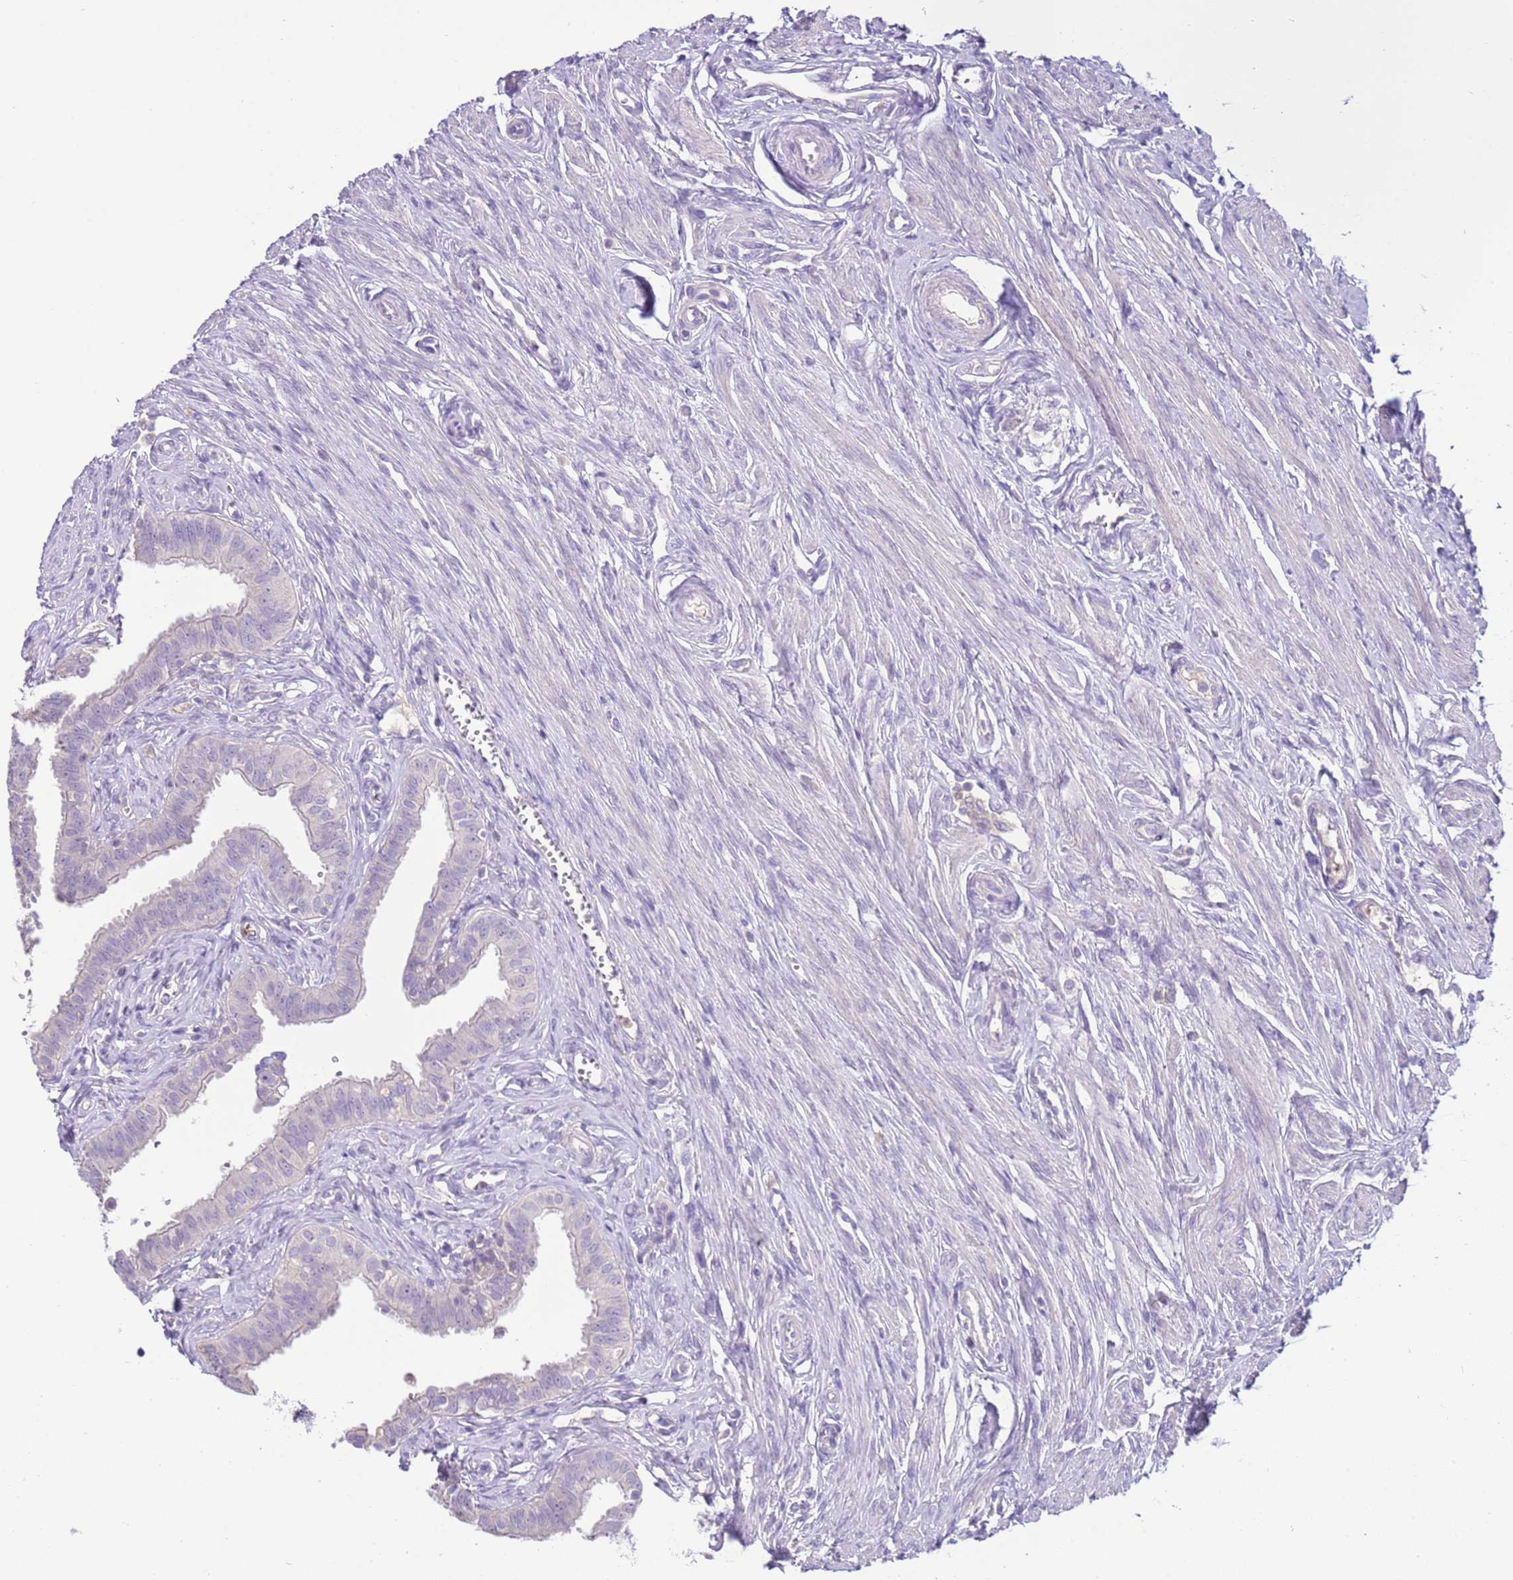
{"staining": {"intensity": "weak", "quantity": "<25%", "location": "cytoplasmic/membranous"}, "tissue": "fallopian tube", "cell_type": "Glandular cells", "image_type": "normal", "snomed": [{"axis": "morphology", "description": "Normal tissue, NOS"}, {"axis": "morphology", "description": "Carcinoma, NOS"}, {"axis": "topography", "description": "Fallopian tube"}, {"axis": "topography", "description": "Ovary"}], "caption": "The image reveals no staining of glandular cells in normal fallopian tube. (Brightfield microscopy of DAB (3,3'-diaminobenzidine) immunohistochemistry at high magnification).", "gene": "IL2RG", "patient": {"sex": "female", "age": 59}}